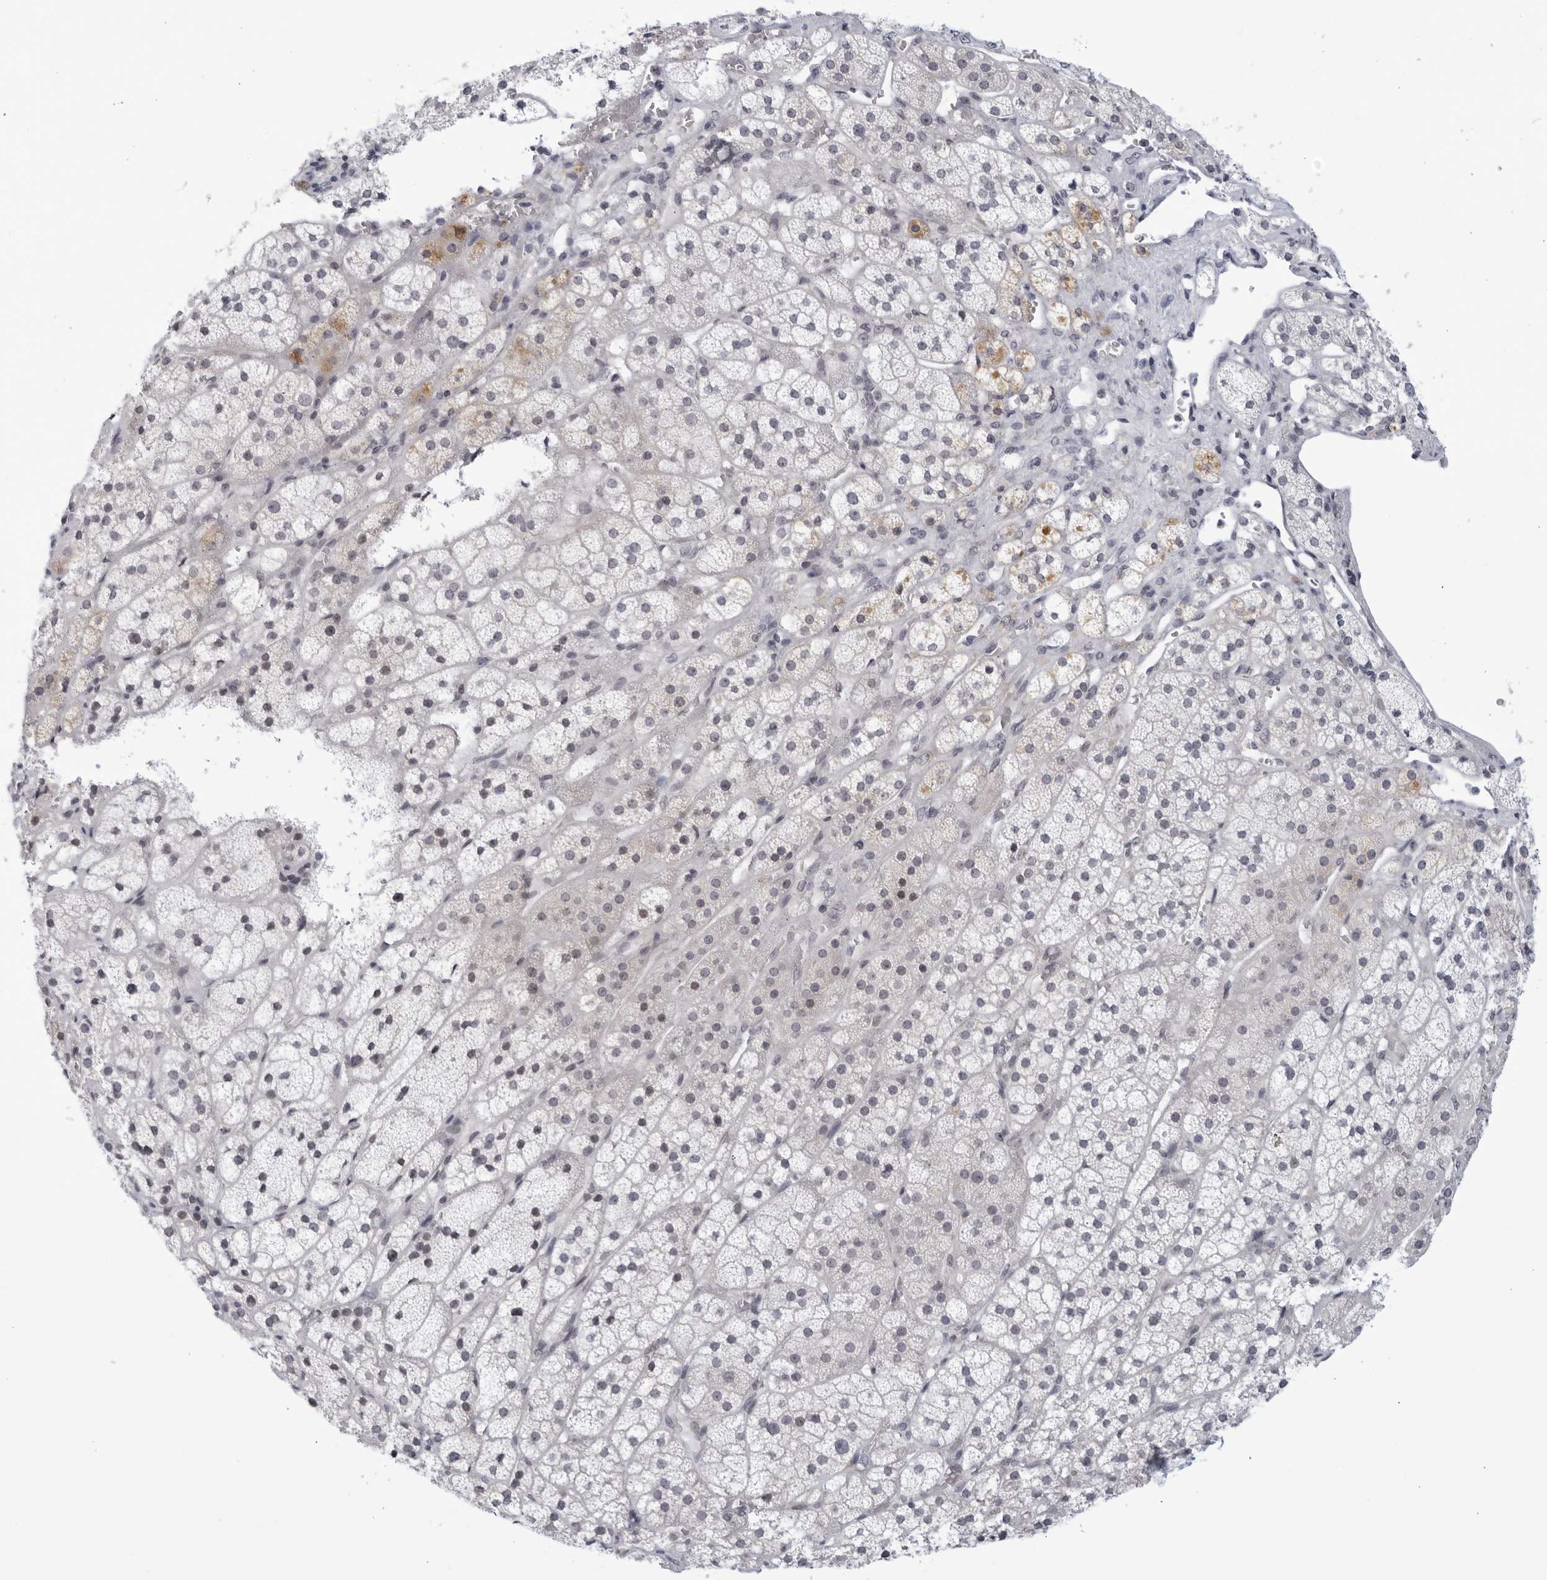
{"staining": {"intensity": "moderate", "quantity": "<25%", "location": "cytoplasmic/membranous"}, "tissue": "adrenal gland", "cell_type": "Glandular cells", "image_type": "normal", "snomed": [{"axis": "morphology", "description": "Normal tissue, NOS"}, {"axis": "topography", "description": "Adrenal gland"}], "caption": "Adrenal gland stained for a protein (brown) demonstrates moderate cytoplasmic/membranous positive staining in approximately <25% of glandular cells.", "gene": "WDTC1", "patient": {"sex": "female", "age": 44}}